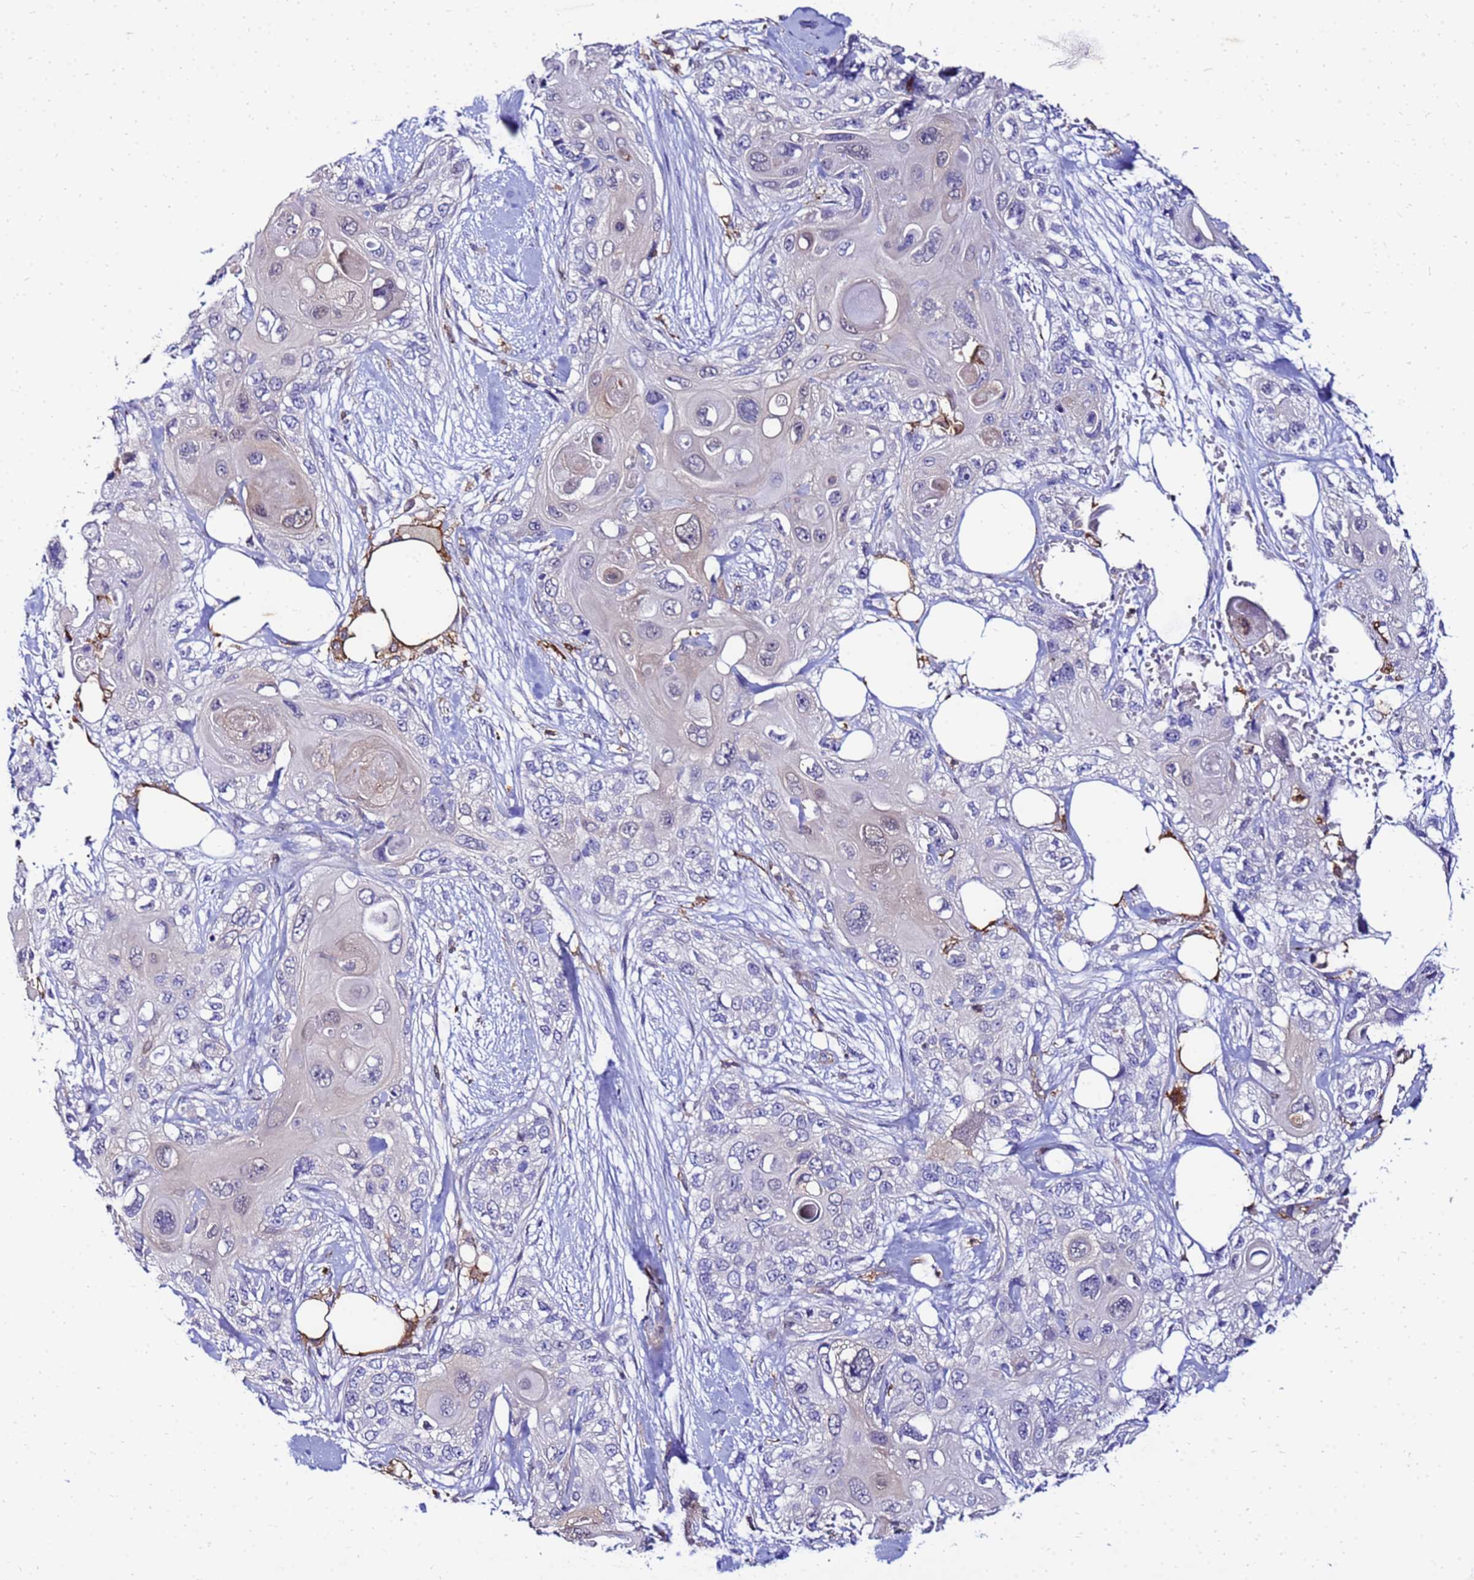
{"staining": {"intensity": "negative", "quantity": "none", "location": "none"}, "tissue": "skin cancer", "cell_type": "Tumor cells", "image_type": "cancer", "snomed": [{"axis": "morphology", "description": "Normal tissue, NOS"}, {"axis": "morphology", "description": "Squamous cell carcinoma, NOS"}, {"axis": "topography", "description": "Skin"}], "caption": "Protein analysis of skin squamous cell carcinoma reveals no significant expression in tumor cells. The staining was performed using DAB (3,3'-diaminobenzidine) to visualize the protein expression in brown, while the nuclei were stained in blue with hematoxylin (Magnification: 20x).", "gene": "DBNDD2", "patient": {"sex": "male", "age": 72}}